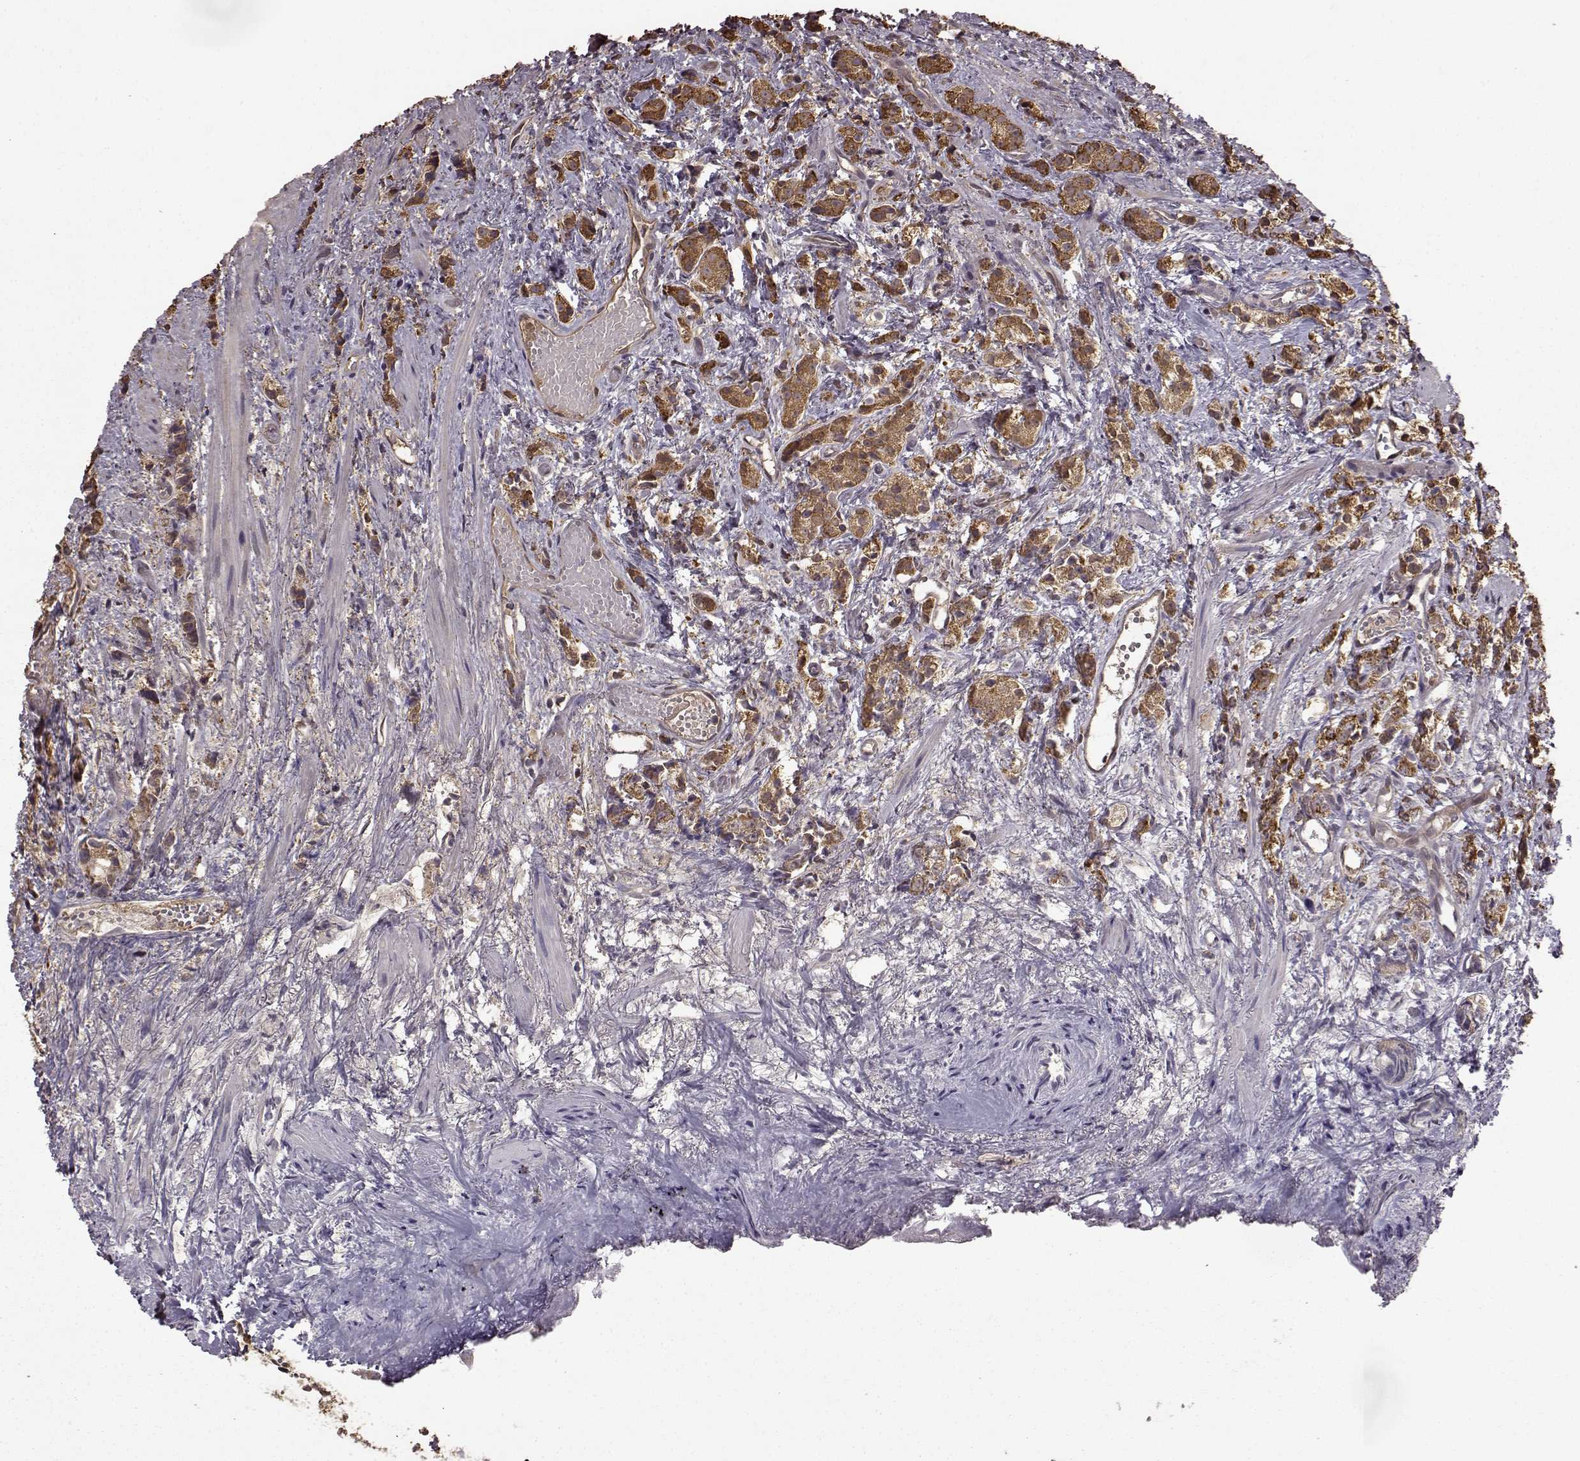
{"staining": {"intensity": "moderate", "quantity": ">75%", "location": "cytoplasmic/membranous"}, "tissue": "prostate cancer", "cell_type": "Tumor cells", "image_type": "cancer", "snomed": [{"axis": "morphology", "description": "Adenocarcinoma, High grade"}, {"axis": "topography", "description": "Prostate"}], "caption": "Protein staining of high-grade adenocarcinoma (prostate) tissue reveals moderate cytoplasmic/membranous positivity in about >75% of tumor cells. The protein of interest is shown in brown color, while the nuclei are stained blue.", "gene": "NME1-NME2", "patient": {"sex": "male", "age": 53}}